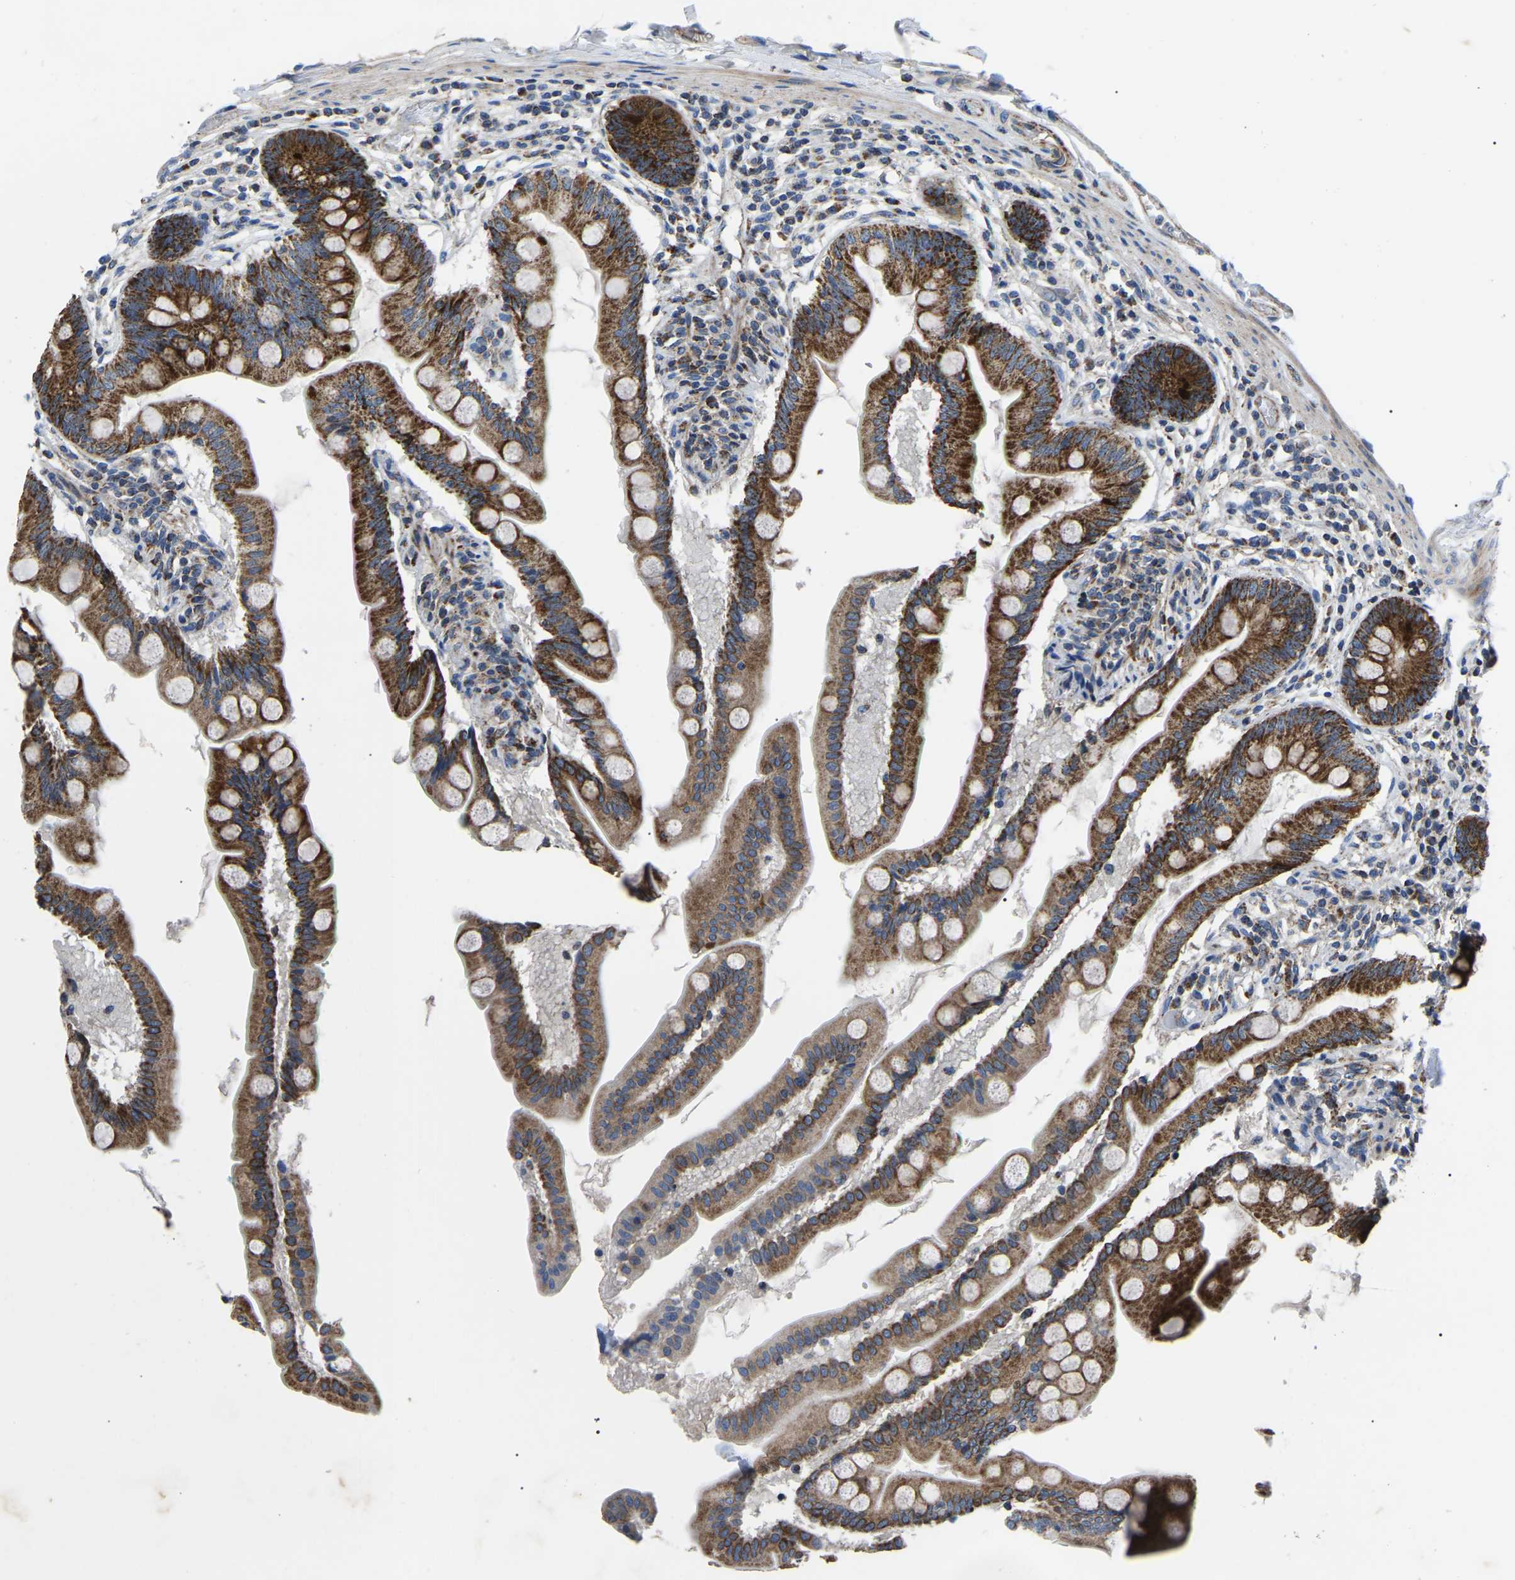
{"staining": {"intensity": "strong", "quantity": ">75%", "location": "cytoplasmic/membranous"}, "tissue": "small intestine", "cell_type": "Glandular cells", "image_type": "normal", "snomed": [{"axis": "morphology", "description": "Normal tissue, NOS"}, {"axis": "topography", "description": "Small intestine"}], "caption": "High-magnification brightfield microscopy of benign small intestine stained with DAB (brown) and counterstained with hematoxylin (blue). glandular cells exhibit strong cytoplasmic/membranous positivity is identified in approximately>75% of cells.", "gene": "PPM1E", "patient": {"sex": "female", "age": 56}}